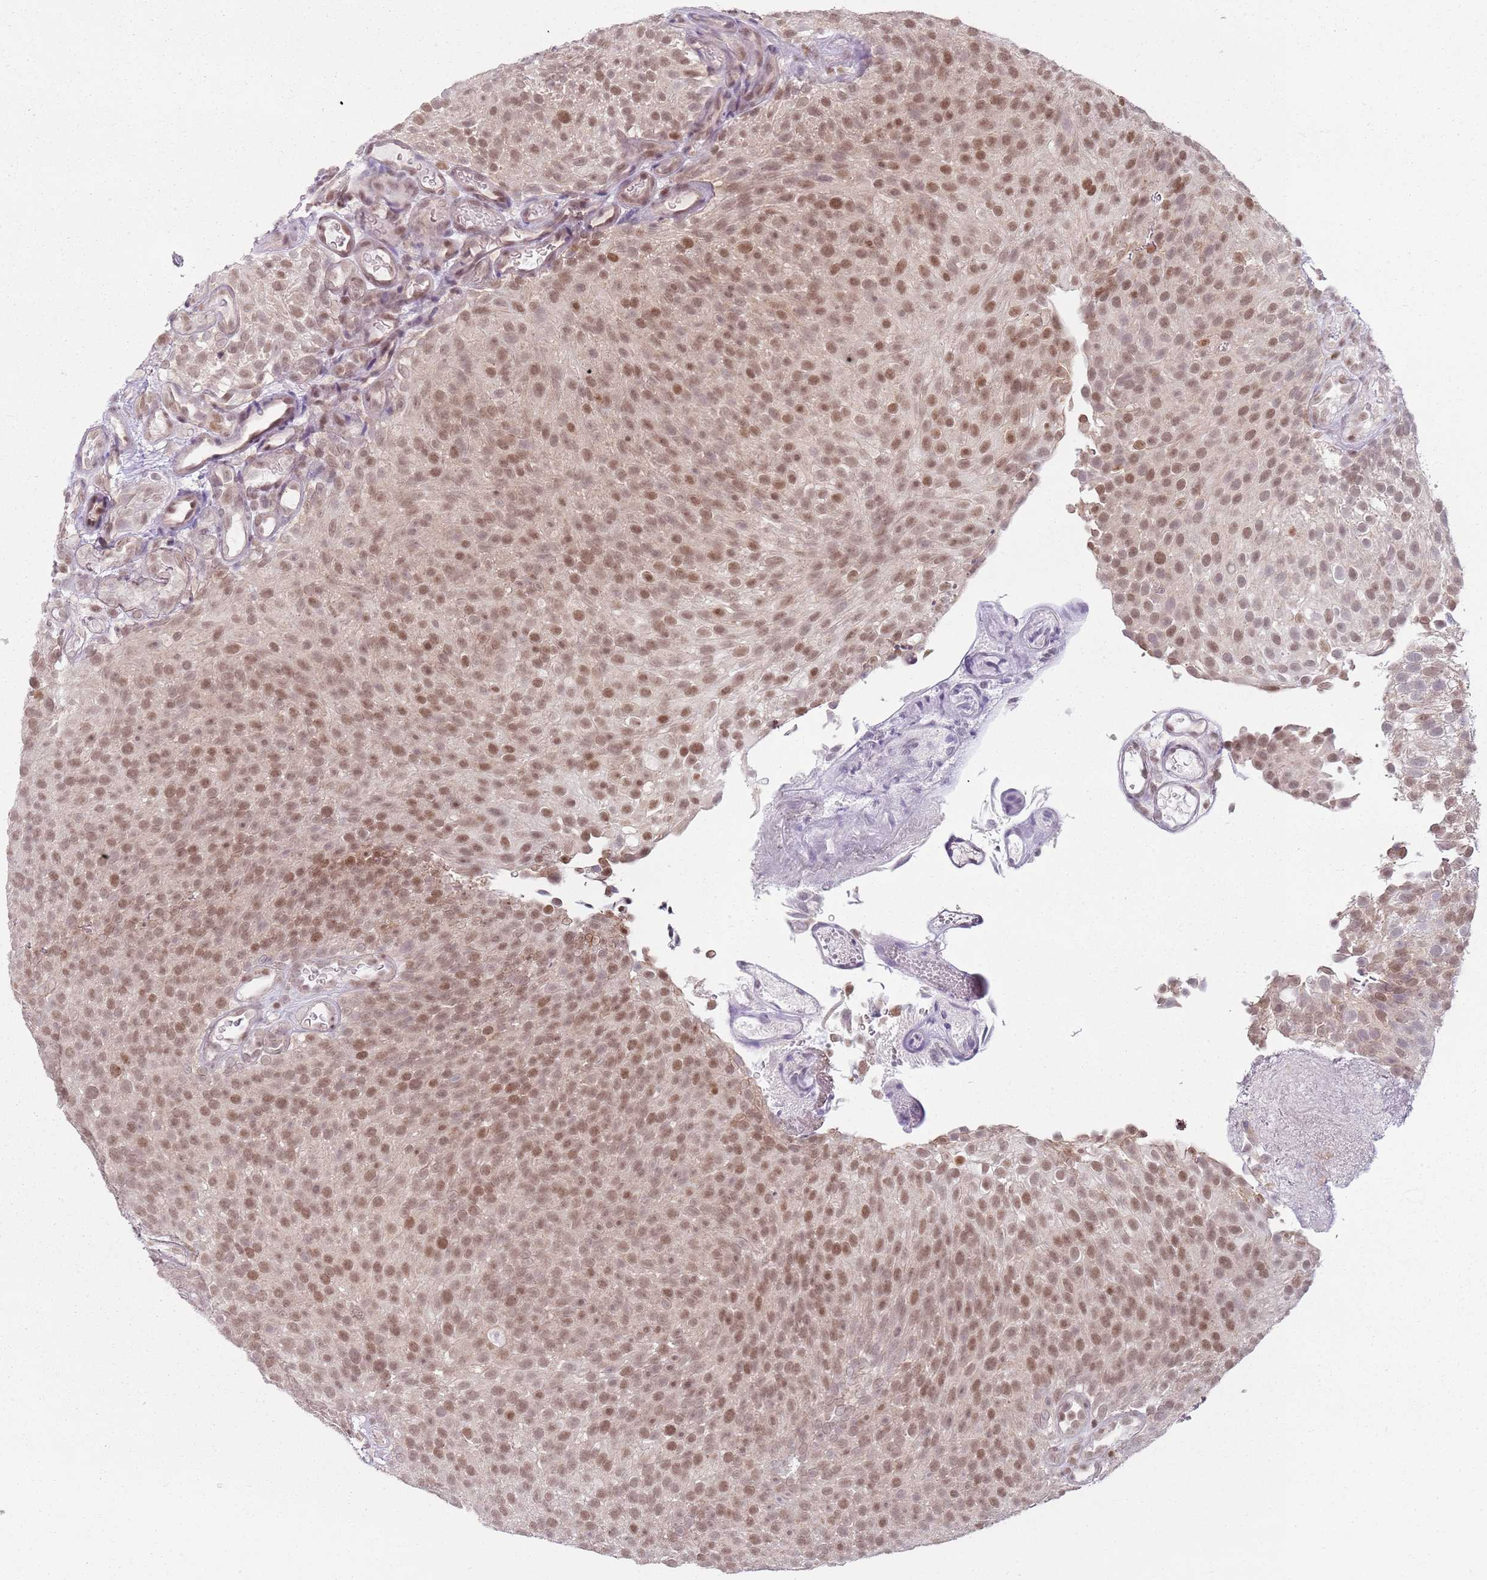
{"staining": {"intensity": "moderate", "quantity": ">75%", "location": "nuclear"}, "tissue": "urothelial cancer", "cell_type": "Tumor cells", "image_type": "cancer", "snomed": [{"axis": "morphology", "description": "Urothelial carcinoma, Low grade"}, {"axis": "topography", "description": "Urinary bladder"}], "caption": "Protein expression analysis of urothelial cancer displays moderate nuclear positivity in approximately >75% of tumor cells.", "gene": "SMARCAL1", "patient": {"sex": "male", "age": 78}}